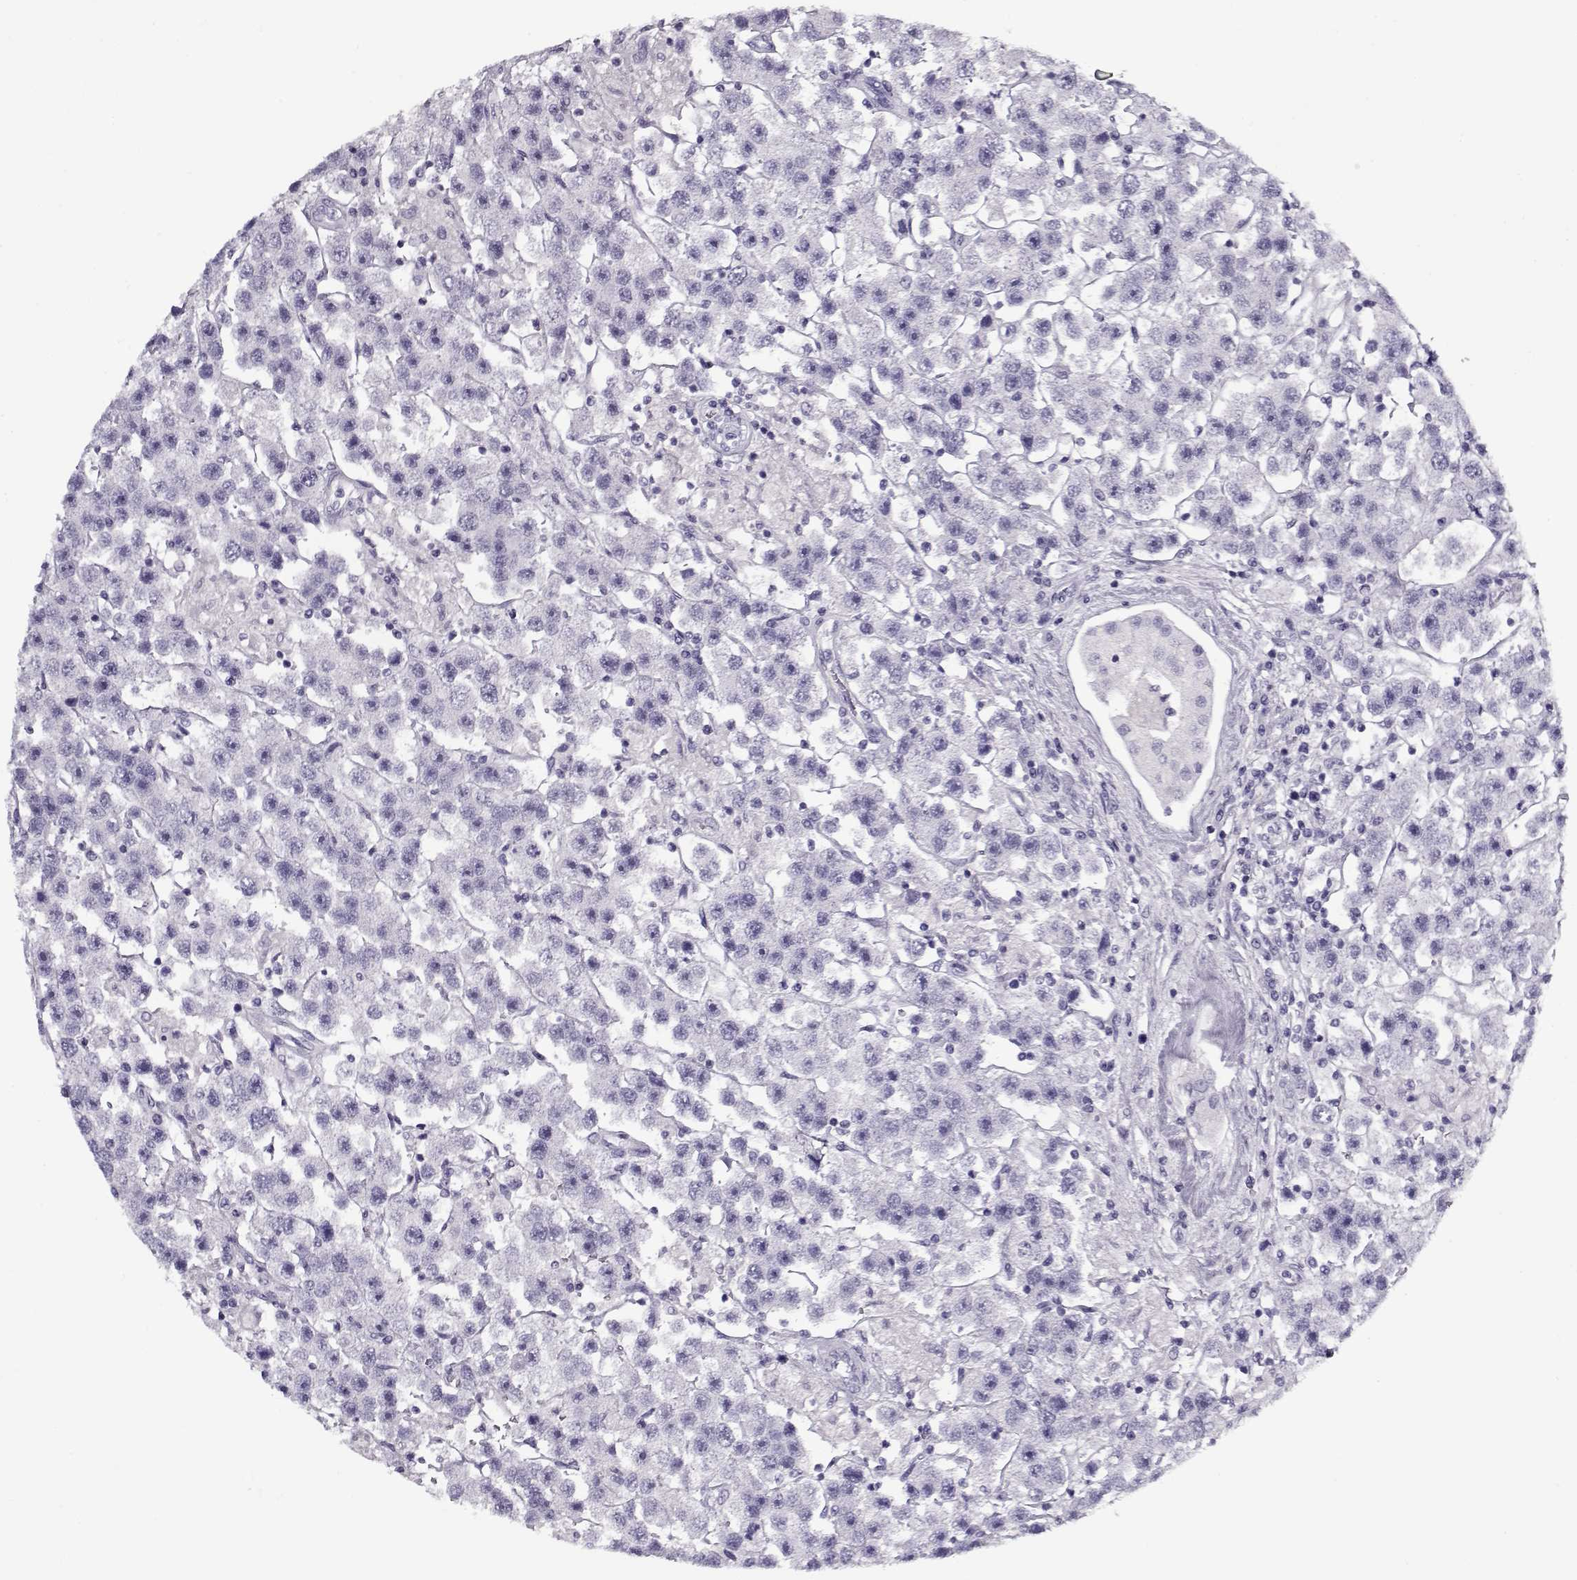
{"staining": {"intensity": "negative", "quantity": "none", "location": "none"}, "tissue": "testis cancer", "cell_type": "Tumor cells", "image_type": "cancer", "snomed": [{"axis": "morphology", "description": "Seminoma, NOS"}, {"axis": "topography", "description": "Testis"}], "caption": "High magnification brightfield microscopy of testis seminoma stained with DAB (3,3'-diaminobenzidine) (brown) and counterstained with hematoxylin (blue): tumor cells show no significant staining. (DAB (3,3'-diaminobenzidine) immunohistochemistry, high magnification).", "gene": "CCDC136", "patient": {"sex": "male", "age": 45}}